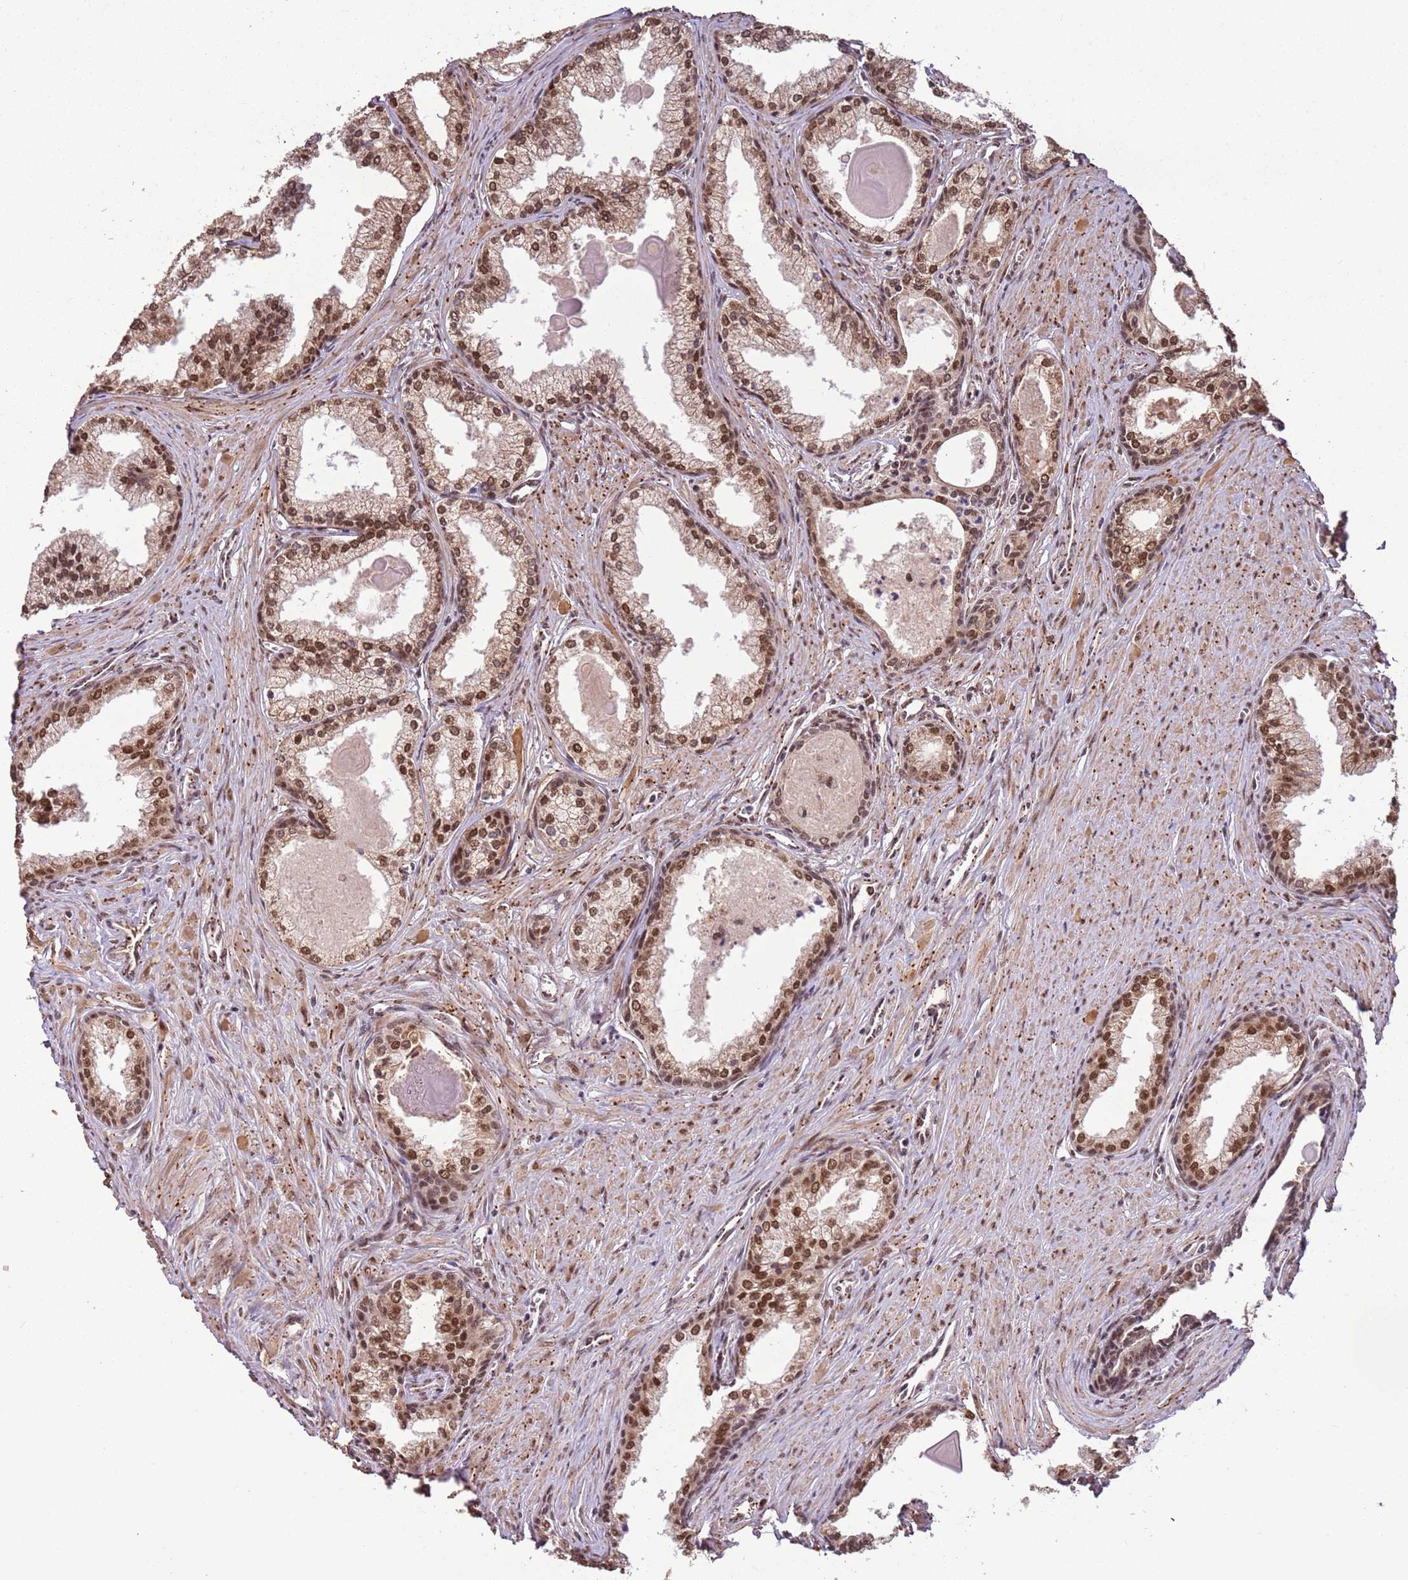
{"staining": {"intensity": "strong", "quantity": ">75%", "location": "nuclear"}, "tissue": "prostate cancer", "cell_type": "Tumor cells", "image_type": "cancer", "snomed": [{"axis": "morphology", "description": "Adenocarcinoma, High grade"}, {"axis": "topography", "description": "Prostate"}], "caption": "This image demonstrates prostate cancer (adenocarcinoma (high-grade)) stained with IHC to label a protein in brown. The nuclear of tumor cells show strong positivity for the protein. Nuclei are counter-stained blue.", "gene": "POLR3H", "patient": {"sex": "male", "age": 68}}